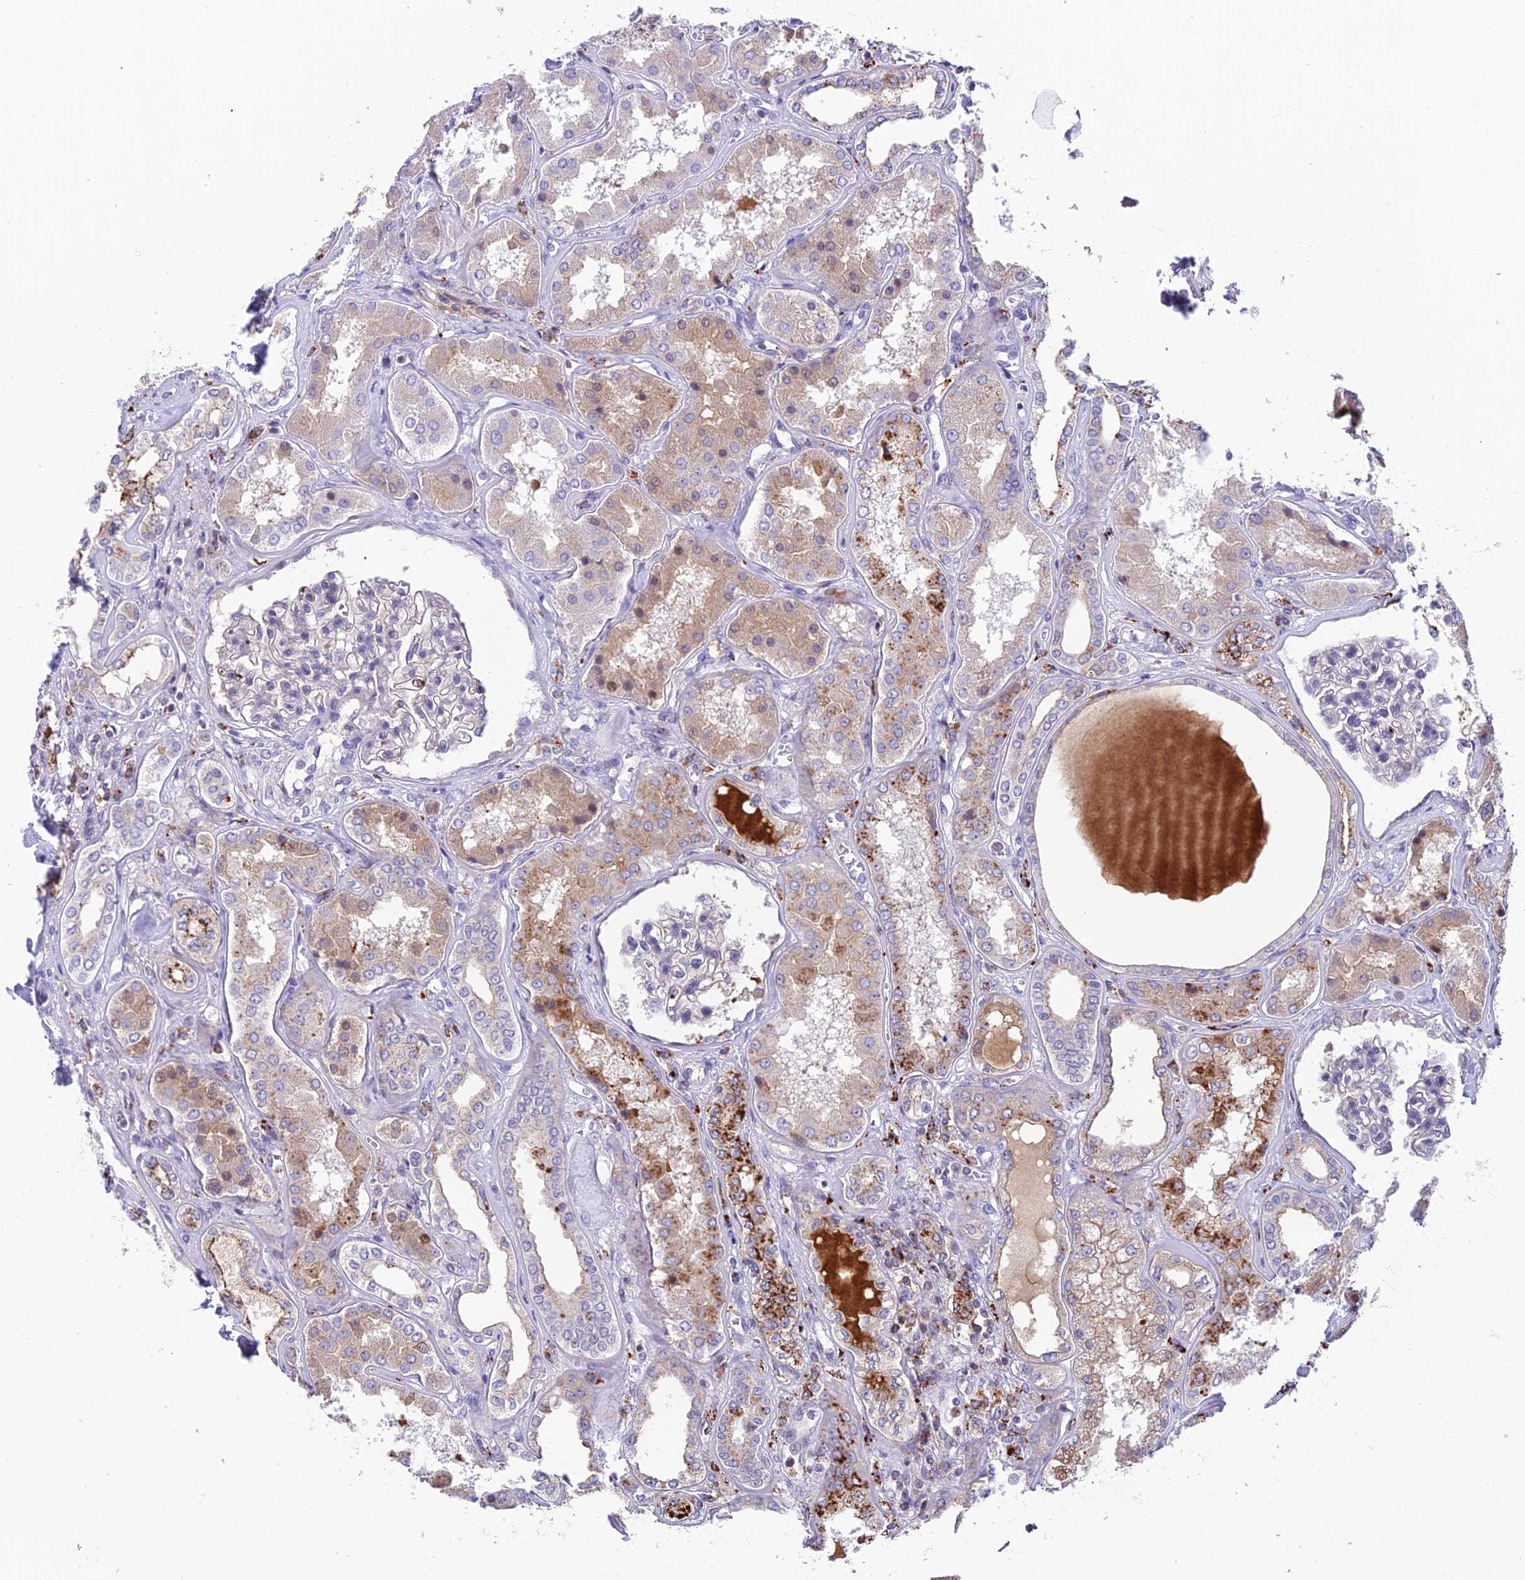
{"staining": {"intensity": "weak", "quantity": "<25%", "location": "cytoplasmic/membranous"}, "tissue": "kidney", "cell_type": "Cells in glomeruli", "image_type": "normal", "snomed": [{"axis": "morphology", "description": "Normal tissue, NOS"}, {"axis": "topography", "description": "Kidney"}], "caption": "The image reveals no staining of cells in glomeruli in unremarkable kidney. The staining is performed using DAB (3,3'-diaminobenzidine) brown chromogen with nuclei counter-stained in using hematoxylin.", "gene": "ARHGEF18", "patient": {"sex": "female", "age": 56}}